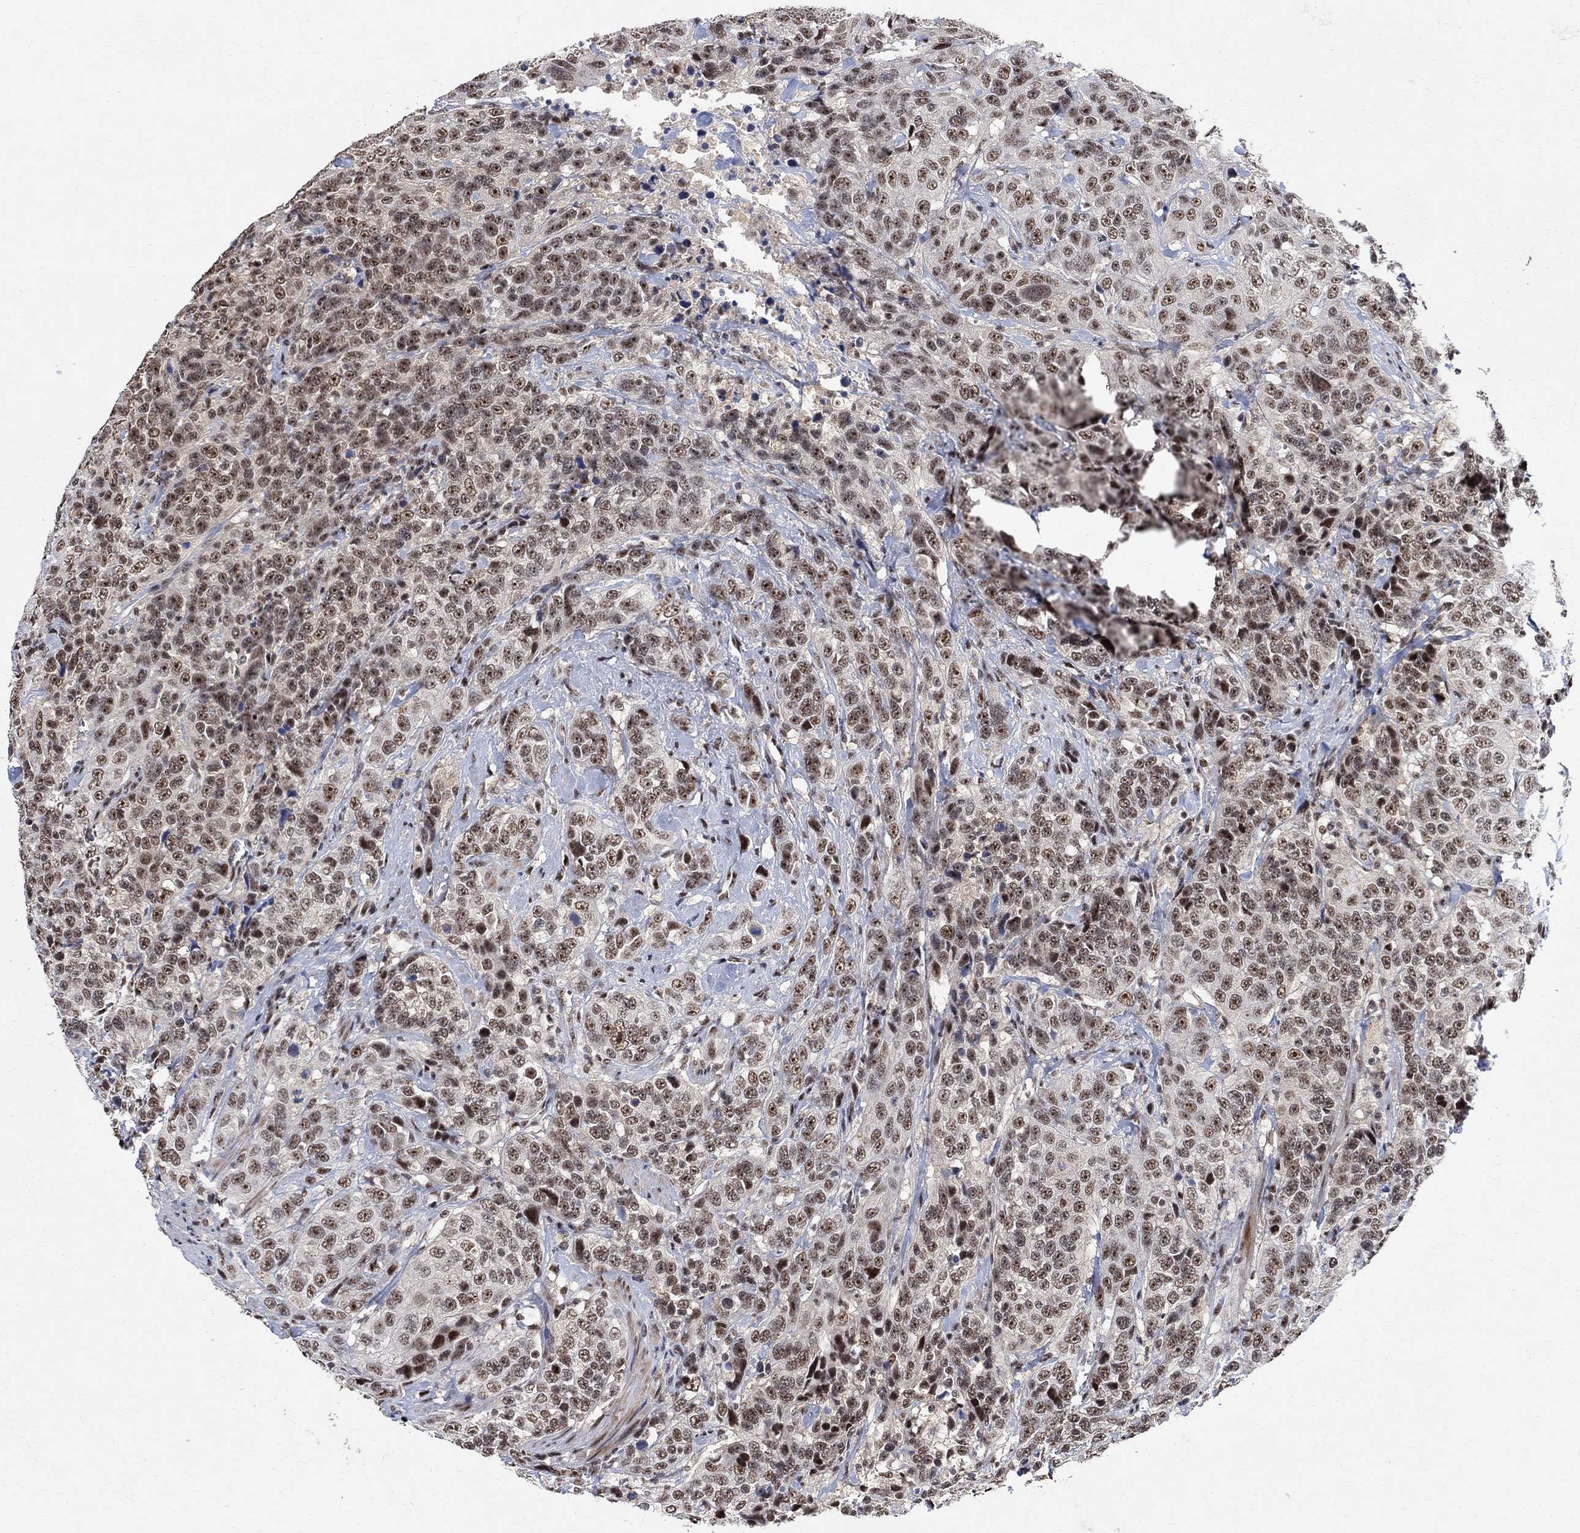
{"staining": {"intensity": "moderate", "quantity": ">75%", "location": "nuclear"}, "tissue": "urothelial cancer", "cell_type": "Tumor cells", "image_type": "cancer", "snomed": [{"axis": "morphology", "description": "Urothelial carcinoma, NOS"}, {"axis": "morphology", "description": "Urothelial carcinoma, High grade"}, {"axis": "topography", "description": "Urinary bladder"}], "caption": "Moderate nuclear staining is identified in about >75% of tumor cells in transitional cell carcinoma.", "gene": "E4F1", "patient": {"sex": "female", "age": 73}}